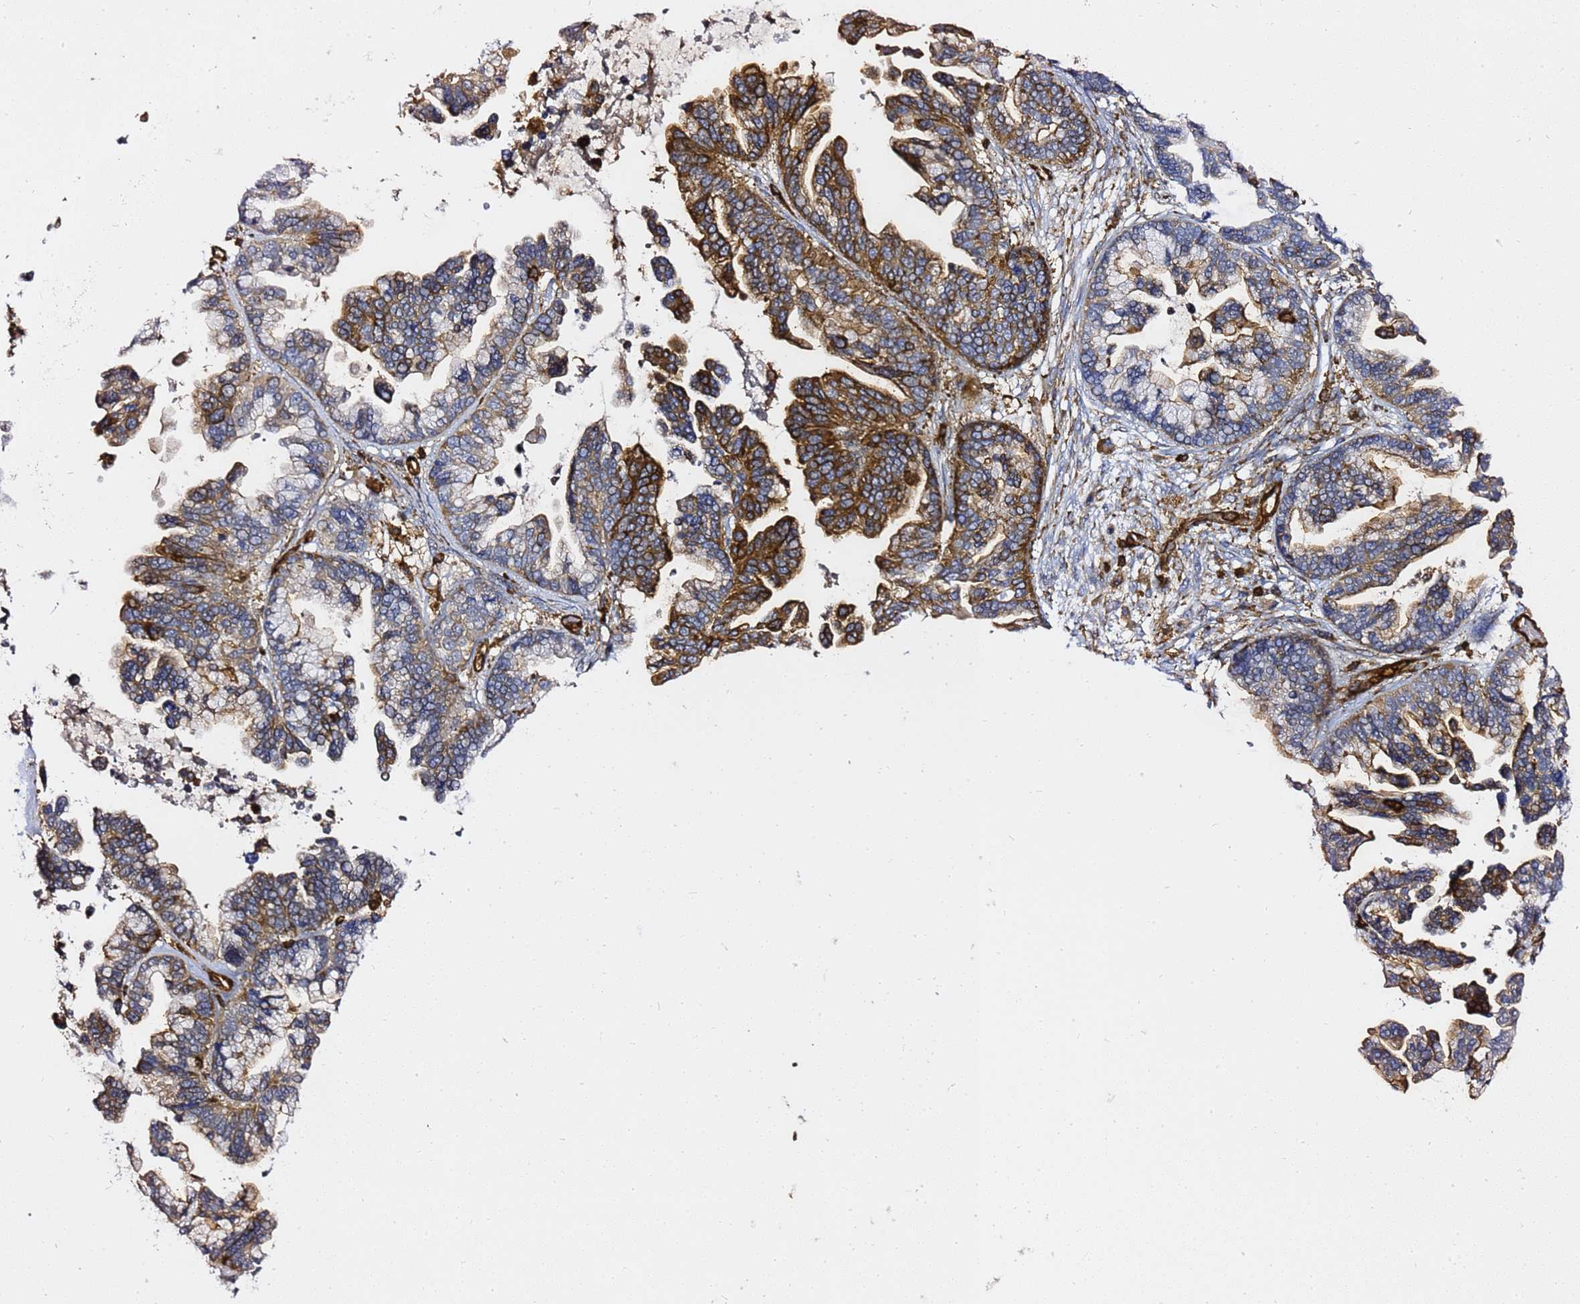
{"staining": {"intensity": "moderate", "quantity": "<25%", "location": "cytoplasmic/membranous"}, "tissue": "ovarian cancer", "cell_type": "Tumor cells", "image_type": "cancer", "snomed": [{"axis": "morphology", "description": "Cystadenocarcinoma, serous, NOS"}, {"axis": "topography", "description": "Ovary"}], "caption": "IHC (DAB) staining of human ovarian cancer (serous cystadenocarcinoma) displays moderate cytoplasmic/membranous protein expression in about <25% of tumor cells.", "gene": "ZBTB8OS", "patient": {"sex": "female", "age": 56}}